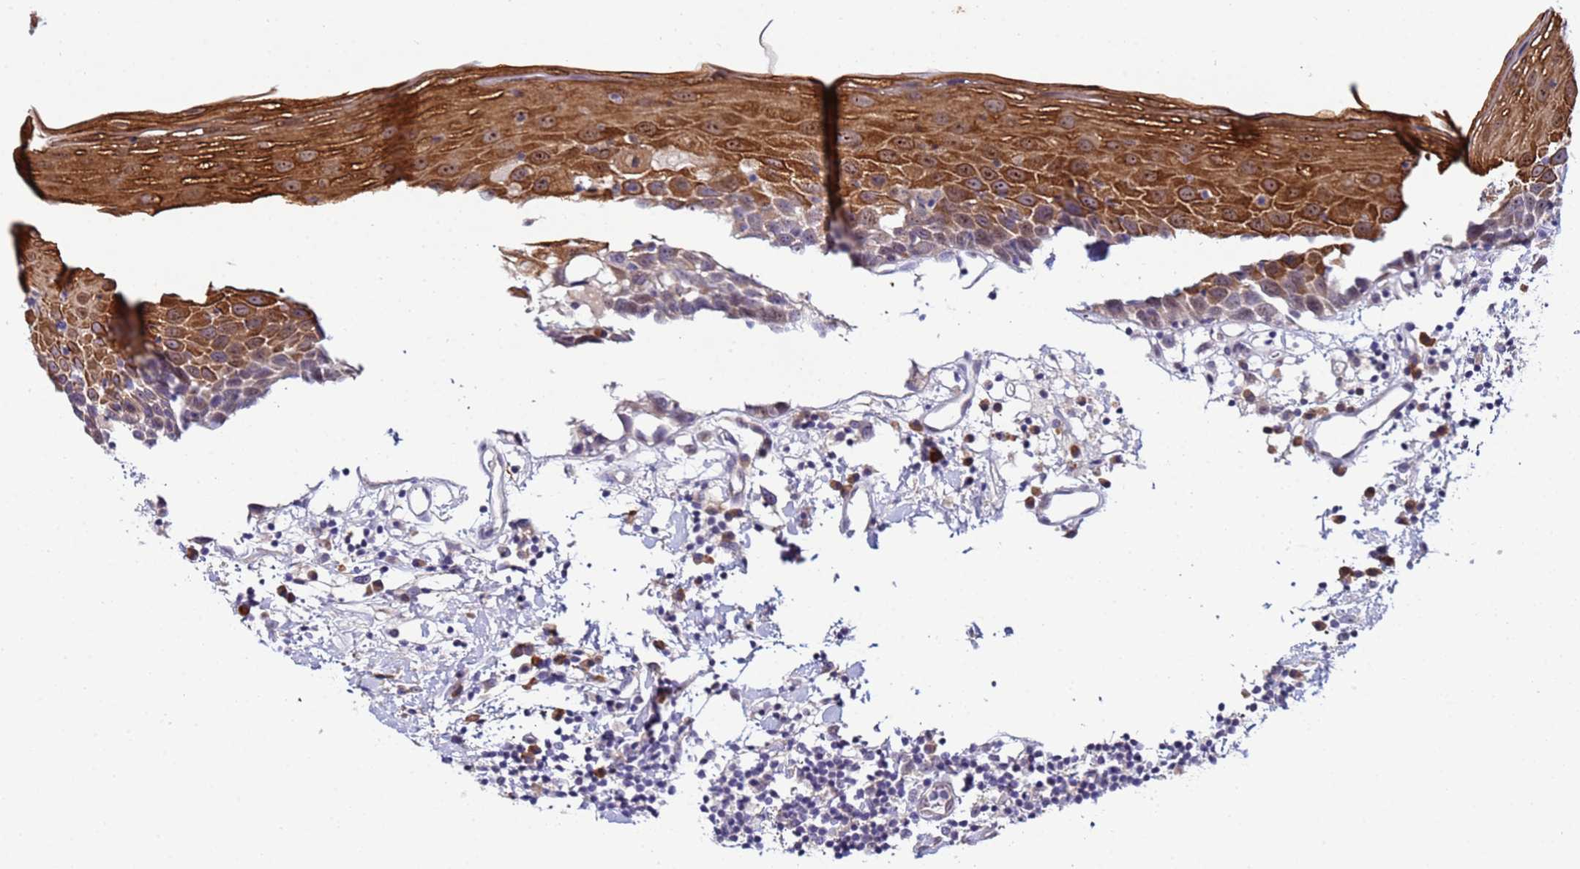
{"staining": {"intensity": "strong", "quantity": "25%-75%", "location": "cytoplasmic/membranous"}, "tissue": "oral mucosa", "cell_type": "Squamous epithelial cells", "image_type": "normal", "snomed": [{"axis": "morphology", "description": "Normal tissue, NOS"}, {"axis": "topography", "description": "Oral tissue"}], "caption": "A high amount of strong cytoplasmic/membranous positivity is identified in approximately 25%-75% of squamous epithelial cells in normal oral mucosa.", "gene": "IGSF11", "patient": {"sex": "male", "age": 74}}